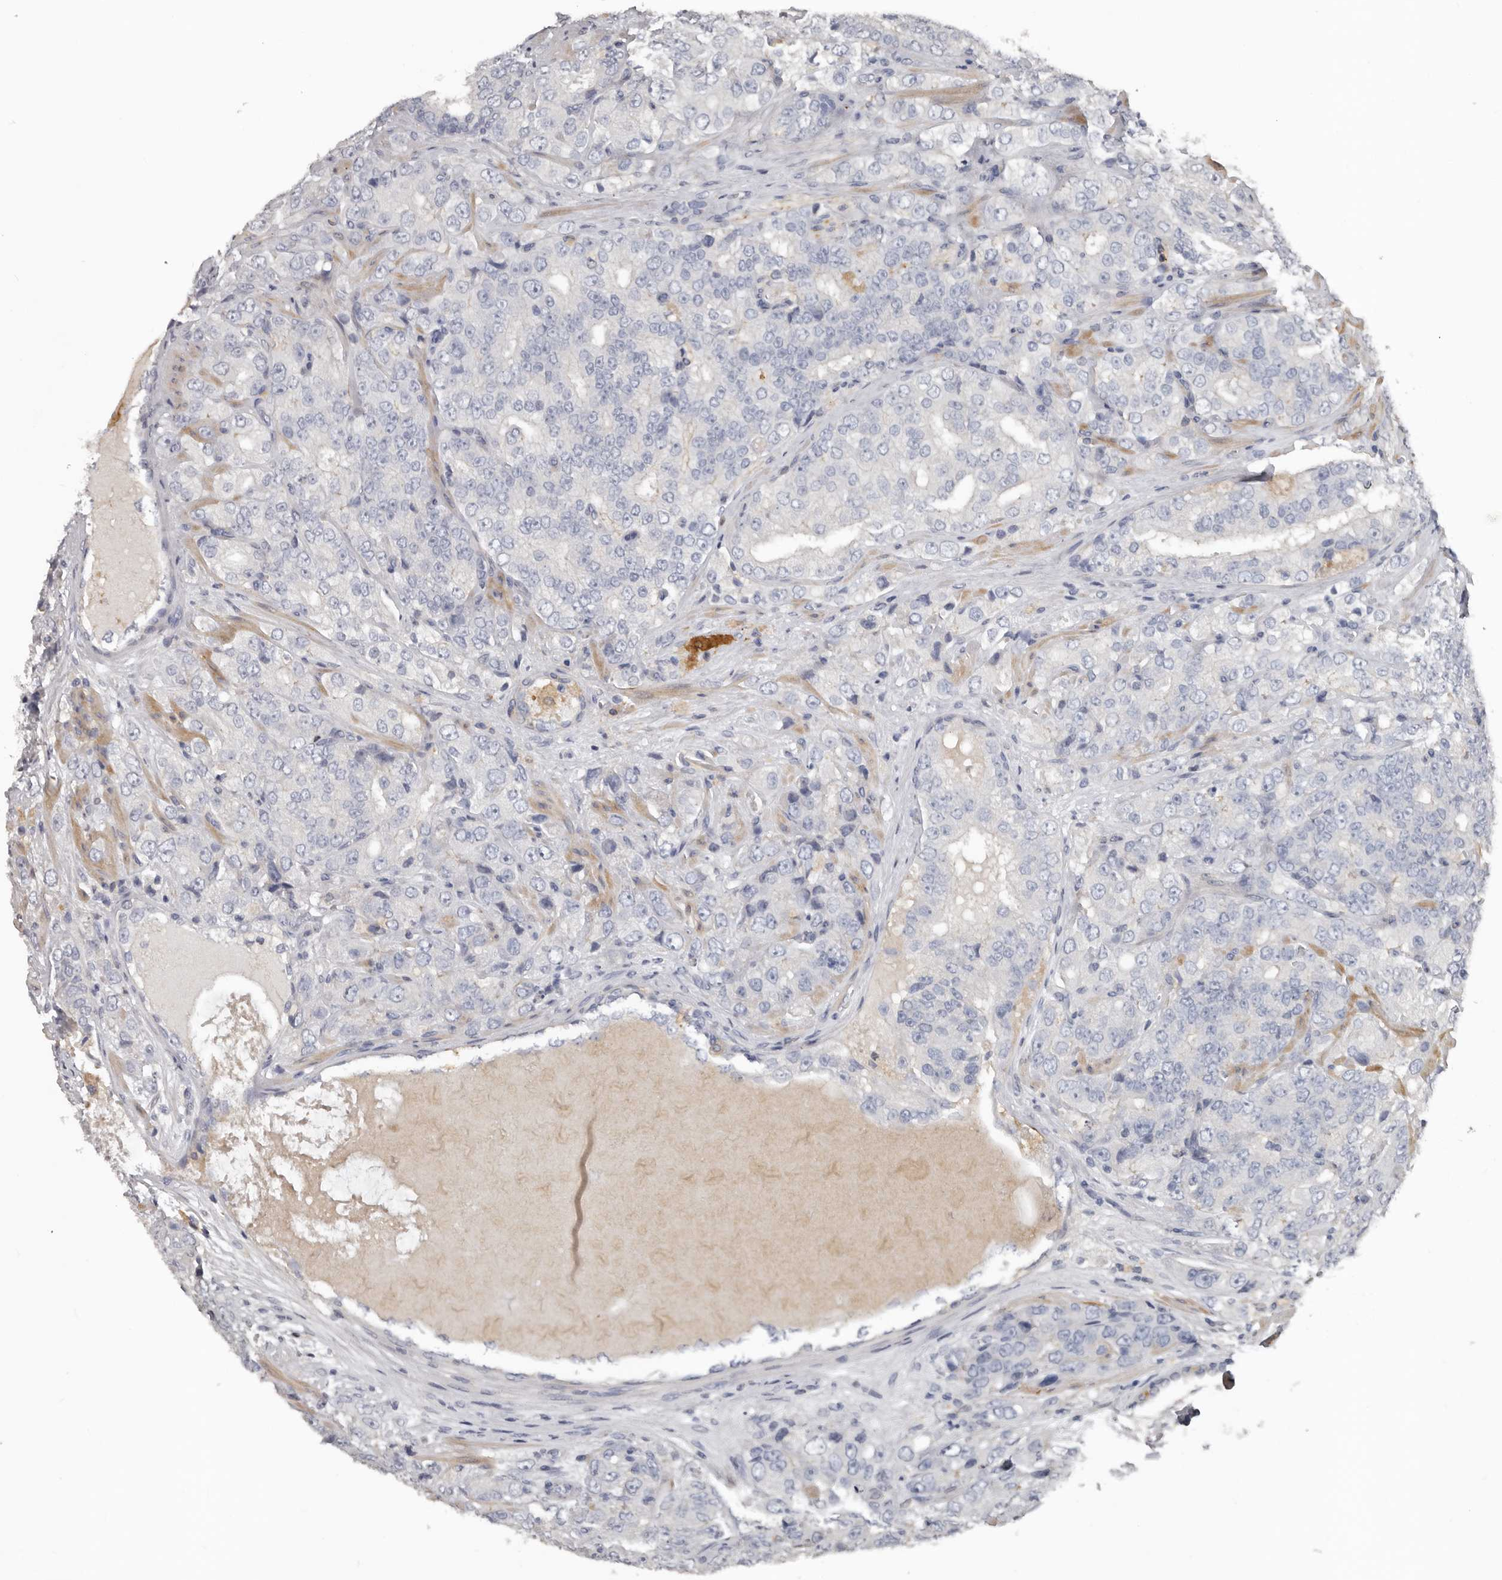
{"staining": {"intensity": "negative", "quantity": "none", "location": "none"}, "tissue": "prostate cancer", "cell_type": "Tumor cells", "image_type": "cancer", "snomed": [{"axis": "morphology", "description": "Adenocarcinoma, High grade"}, {"axis": "topography", "description": "Prostate"}], "caption": "Human prostate cancer stained for a protein using immunohistochemistry (IHC) reveals no expression in tumor cells.", "gene": "FABP7", "patient": {"sex": "male", "age": 58}}